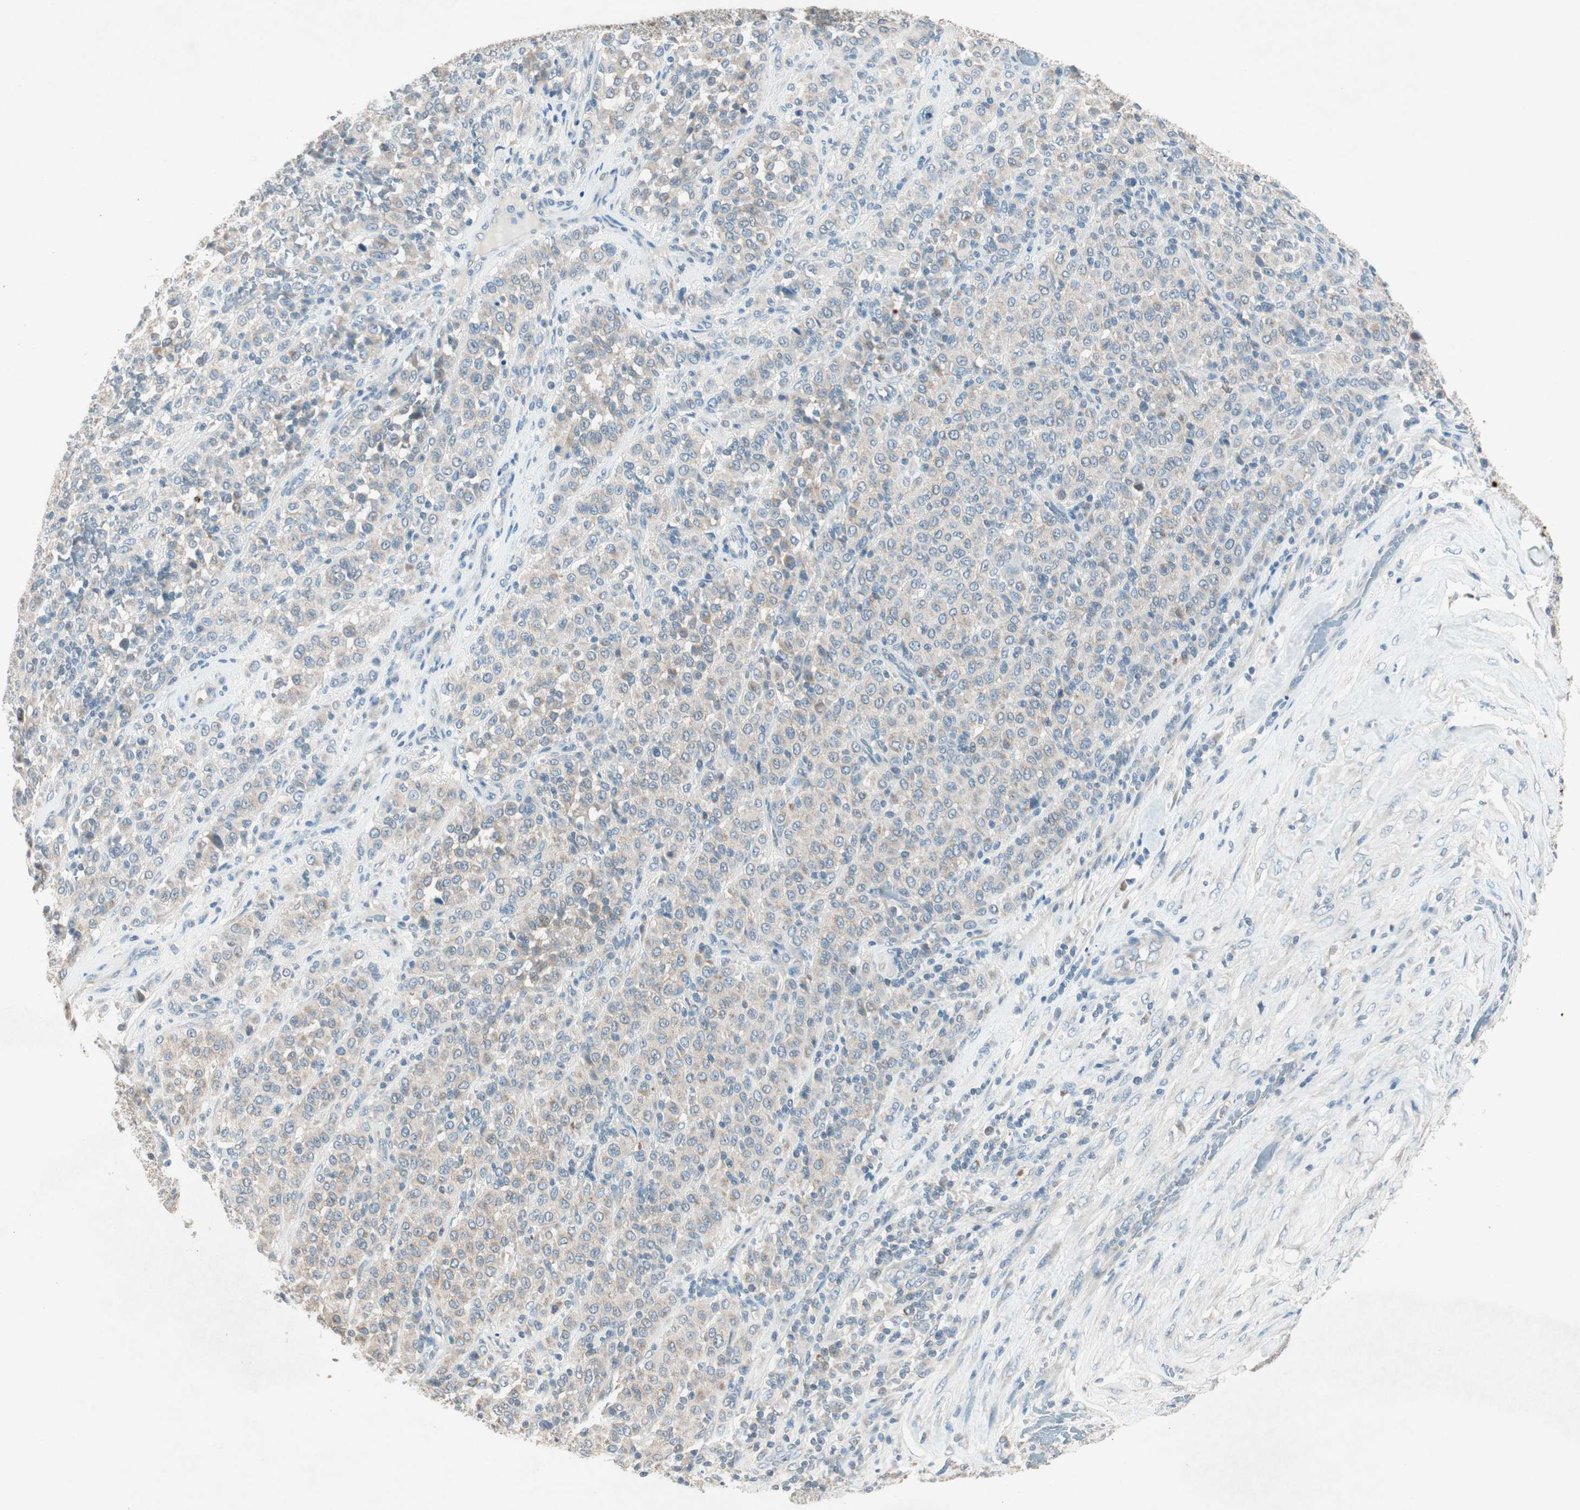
{"staining": {"intensity": "weak", "quantity": "<25%", "location": "cytoplasmic/membranous"}, "tissue": "melanoma", "cell_type": "Tumor cells", "image_type": "cancer", "snomed": [{"axis": "morphology", "description": "Malignant melanoma, Metastatic site"}, {"axis": "topography", "description": "Pancreas"}], "caption": "This is a histopathology image of immunohistochemistry staining of malignant melanoma (metastatic site), which shows no staining in tumor cells.", "gene": "NKAIN1", "patient": {"sex": "female", "age": 30}}